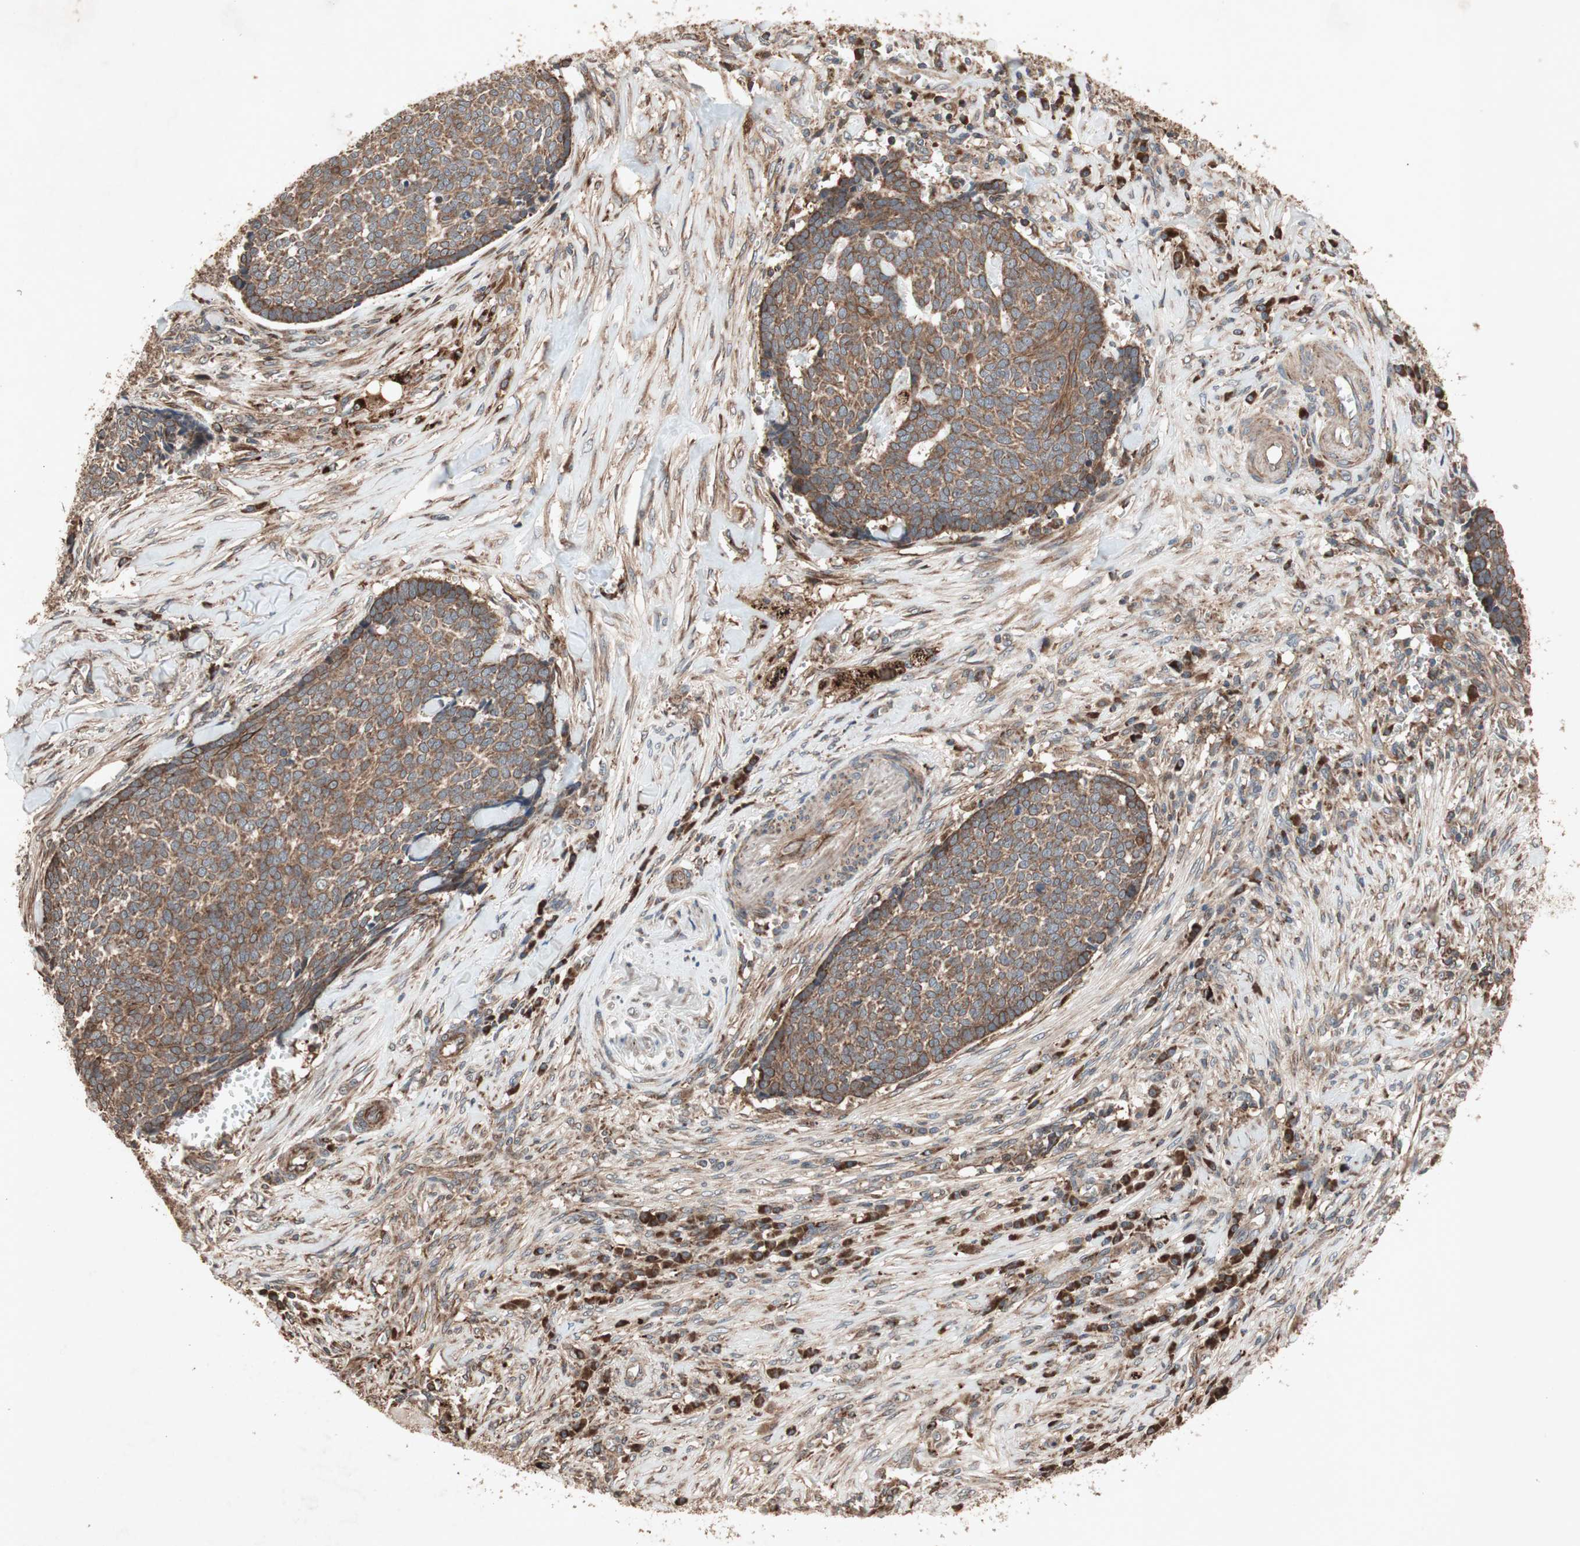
{"staining": {"intensity": "strong", "quantity": ">75%", "location": "cytoplasmic/membranous"}, "tissue": "skin cancer", "cell_type": "Tumor cells", "image_type": "cancer", "snomed": [{"axis": "morphology", "description": "Basal cell carcinoma"}, {"axis": "topography", "description": "Skin"}], "caption": "Skin cancer stained for a protein (brown) exhibits strong cytoplasmic/membranous positive staining in about >75% of tumor cells.", "gene": "RAB1A", "patient": {"sex": "male", "age": 84}}